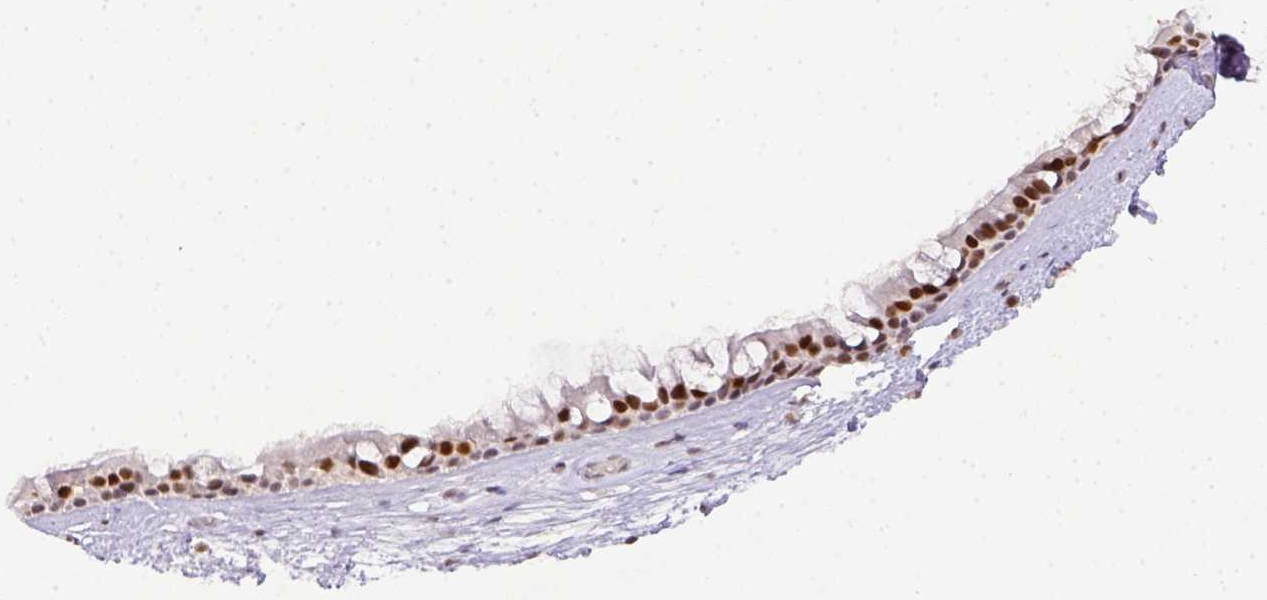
{"staining": {"intensity": "strong", "quantity": ">75%", "location": "nuclear"}, "tissue": "nasopharynx", "cell_type": "Respiratory epithelial cells", "image_type": "normal", "snomed": [{"axis": "morphology", "description": "Normal tissue, NOS"}, {"axis": "topography", "description": "Nasopharynx"}], "caption": "High-magnification brightfield microscopy of unremarkable nasopharynx stained with DAB (3,3'-diaminobenzidine) (brown) and counterstained with hematoxylin (blue). respiratory epithelial cells exhibit strong nuclear expression is present in approximately>75% of cells.", "gene": "ERCC1", "patient": {"sex": "male", "age": 68}}